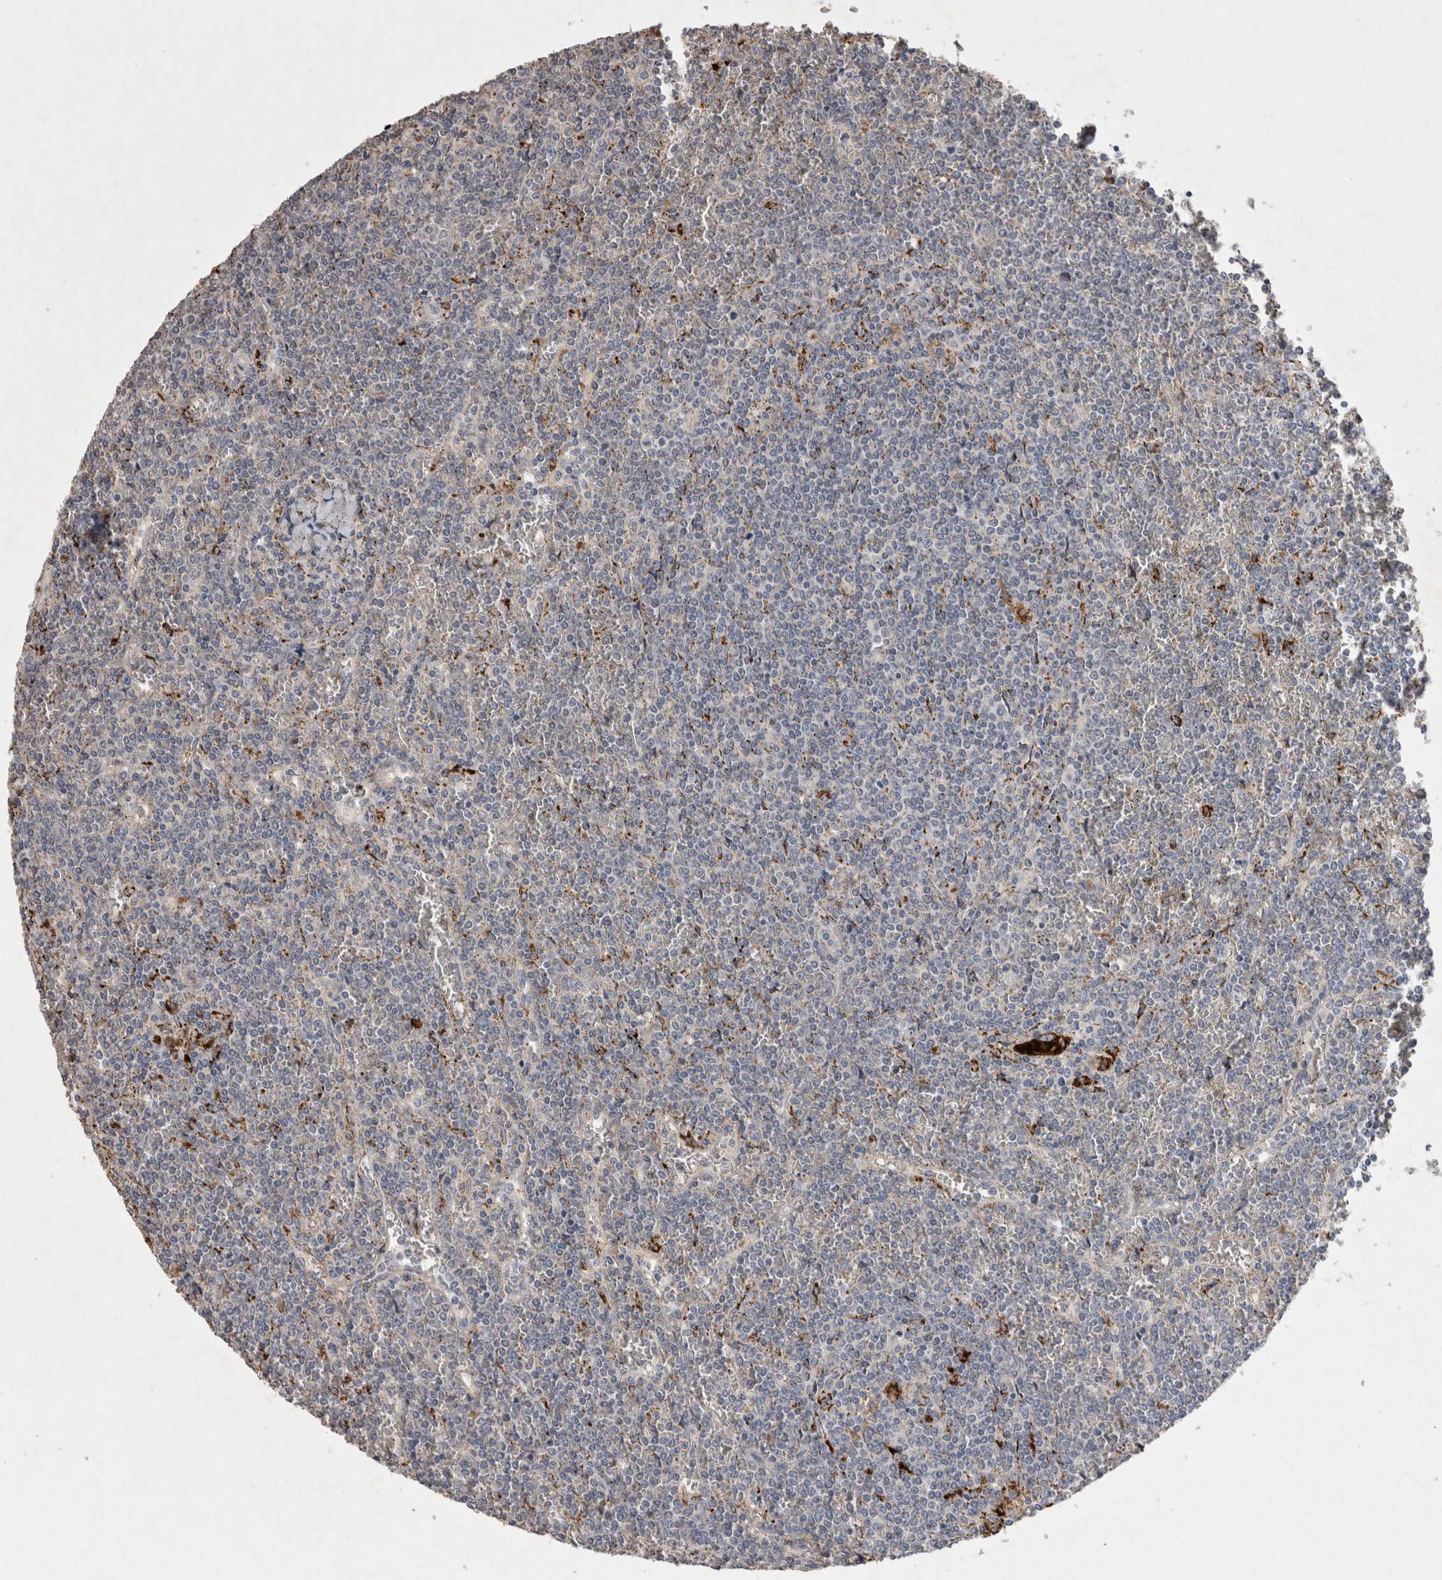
{"staining": {"intensity": "negative", "quantity": "none", "location": "none"}, "tissue": "lymphoma", "cell_type": "Tumor cells", "image_type": "cancer", "snomed": [{"axis": "morphology", "description": "Malignant lymphoma, non-Hodgkin's type, Low grade"}, {"axis": "topography", "description": "Spleen"}], "caption": "Human low-grade malignant lymphoma, non-Hodgkin's type stained for a protein using immunohistochemistry (IHC) shows no positivity in tumor cells.", "gene": "DKK3", "patient": {"sex": "female", "age": 19}}